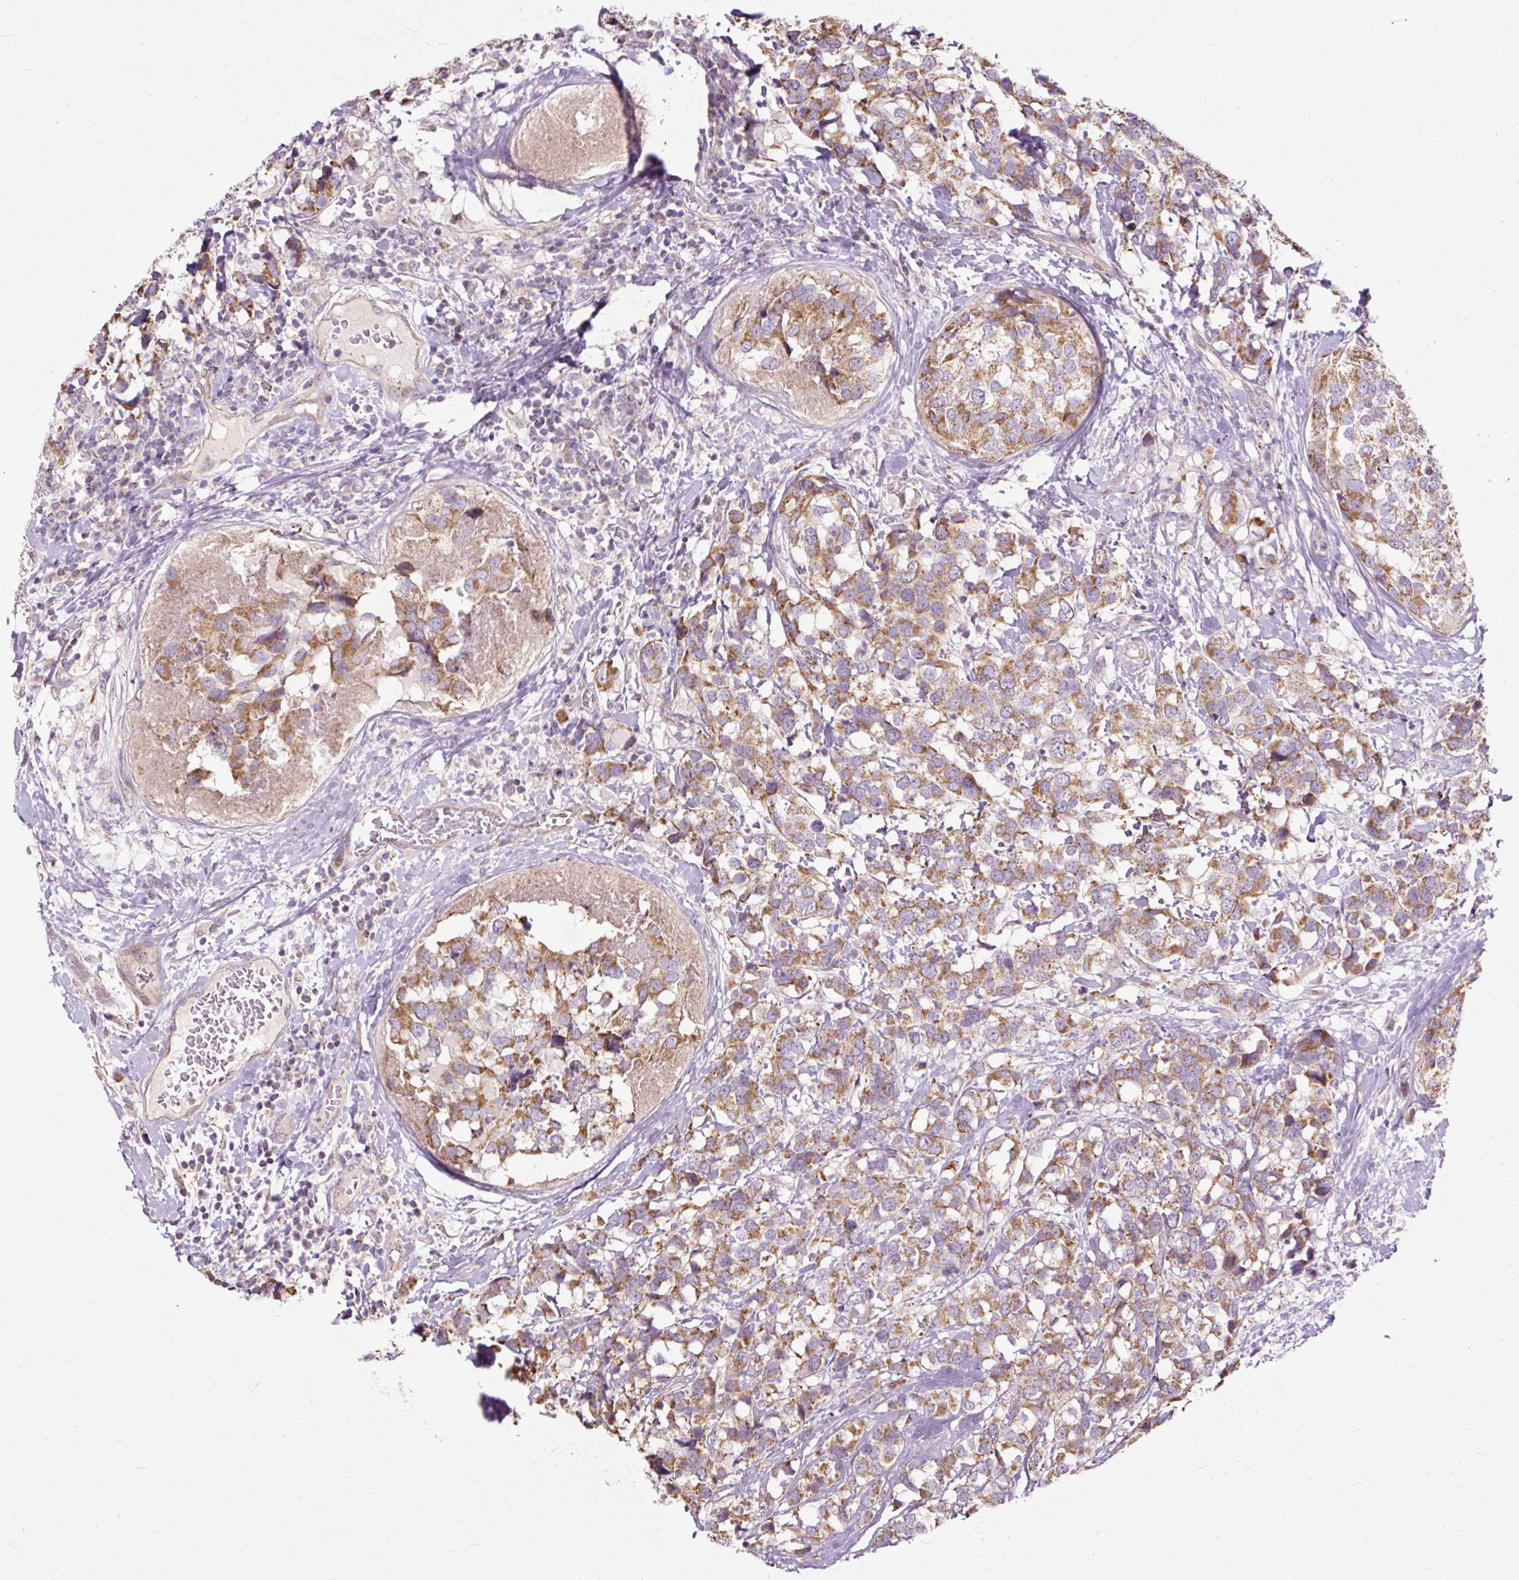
{"staining": {"intensity": "moderate", "quantity": ">75%", "location": "cytoplasmic/membranous"}, "tissue": "breast cancer", "cell_type": "Tumor cells", "image_type": "cancer", "snomed": [{"axis": "morphology", "description": "Lobular carcinoma"}, {"axis": "topography", "description": "Breast"}], "caption": "Breast cancer (lobular carcinoma) stained for a protein (brown) demonstrates moderate cytoplasmic/membranous positive positivity in about >75% of tumor cells.", "gene": "PDZD2", "patient": {"sex": "female", "age": 59}}